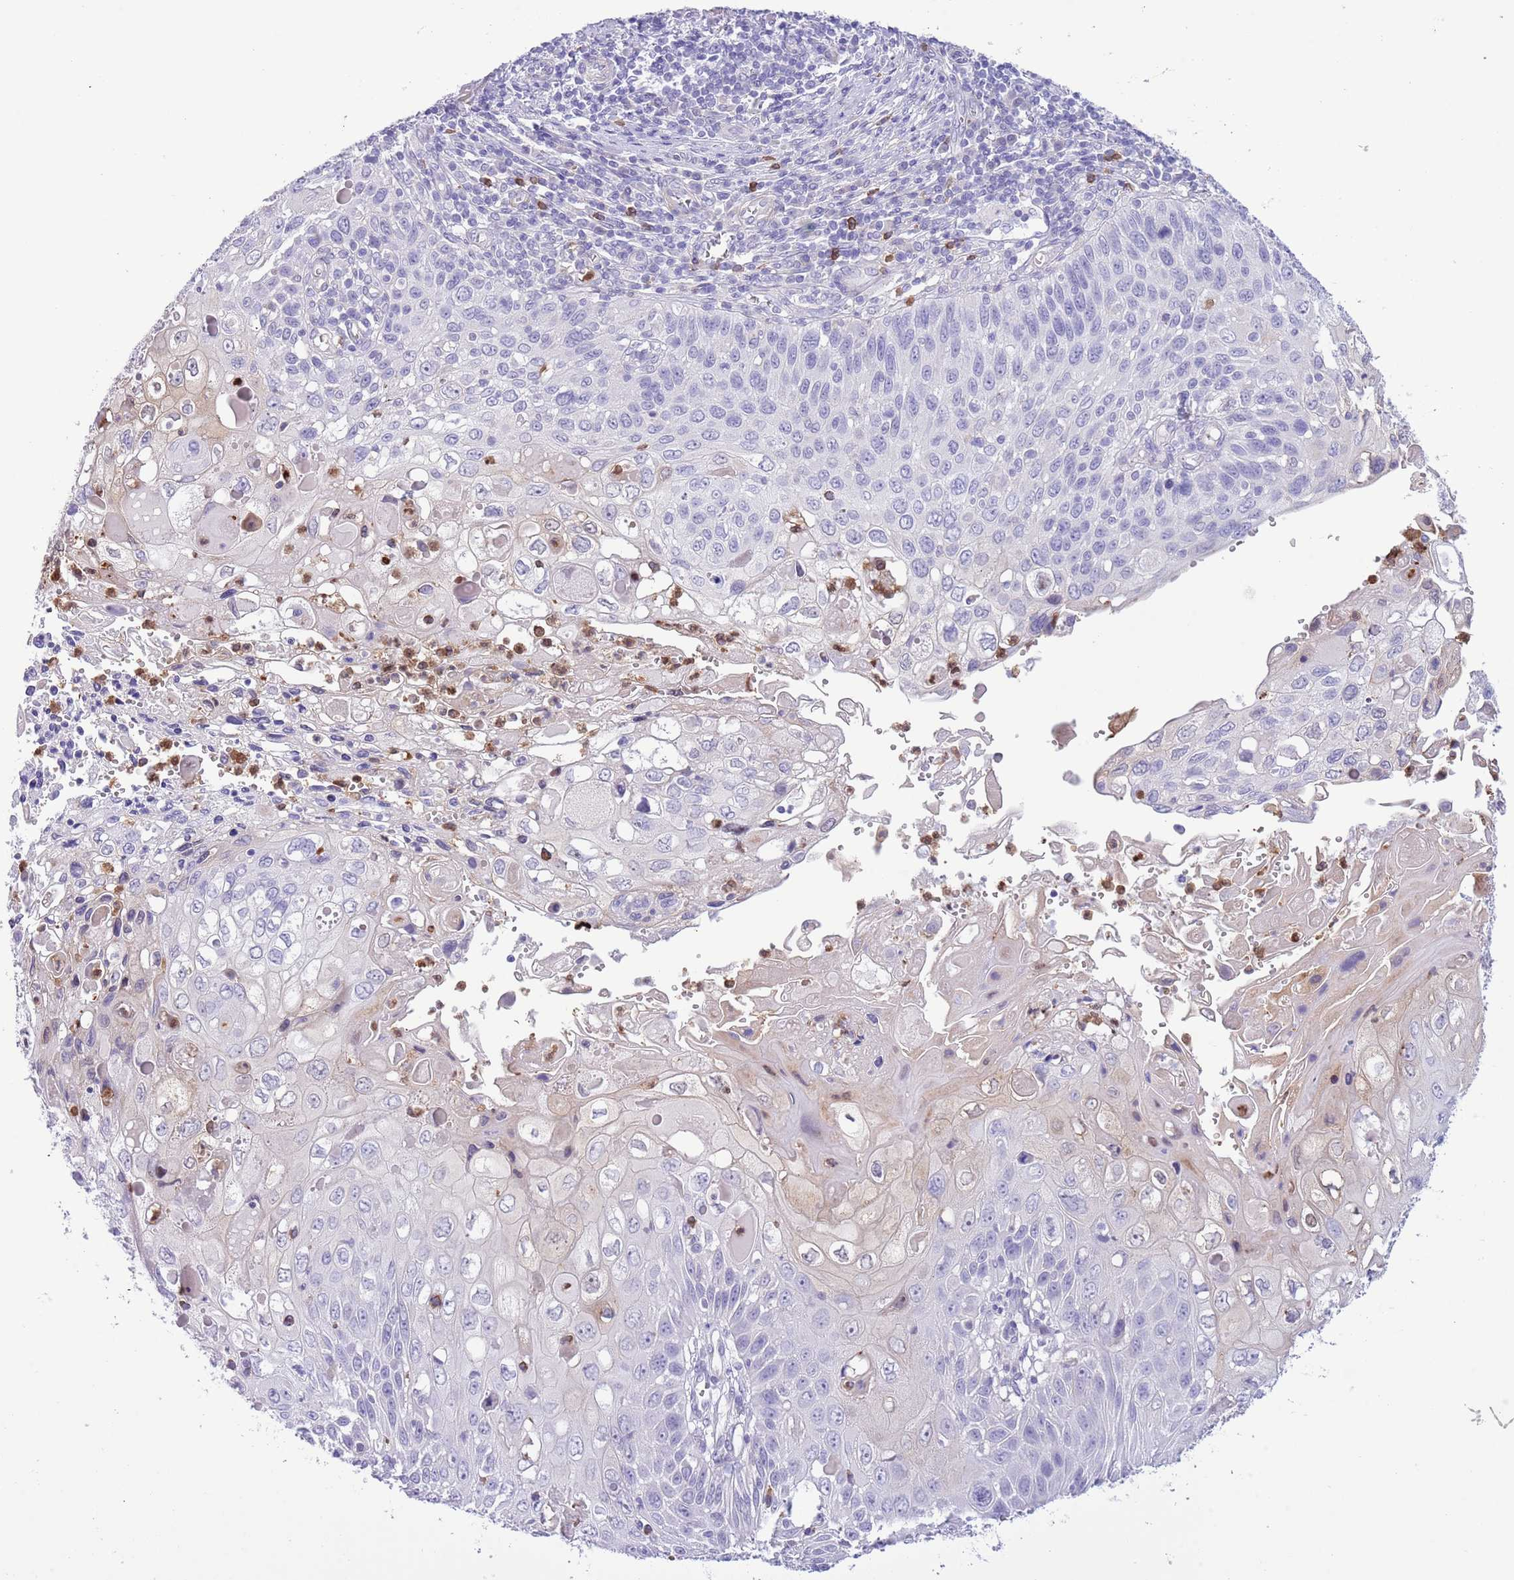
{"staining": {"intensity": "negative", "quantity": "none", "location": "none"}, "tissue": "cervical cancer", "cell_type": "Tumor cells", "image_type": "cancer", "snomed": [{"axis": "morphology", "description": "Squamous cell carcinoma, NOS"}, {"axis": "topography", "description": "Cervix"}], "caption": "Image shows no significant protein positivity in tumor cells of cervical cancer (squamous cell carcinoma).", "gene": "OR6M1", "patient": {"sex": "female", "age": 70}}